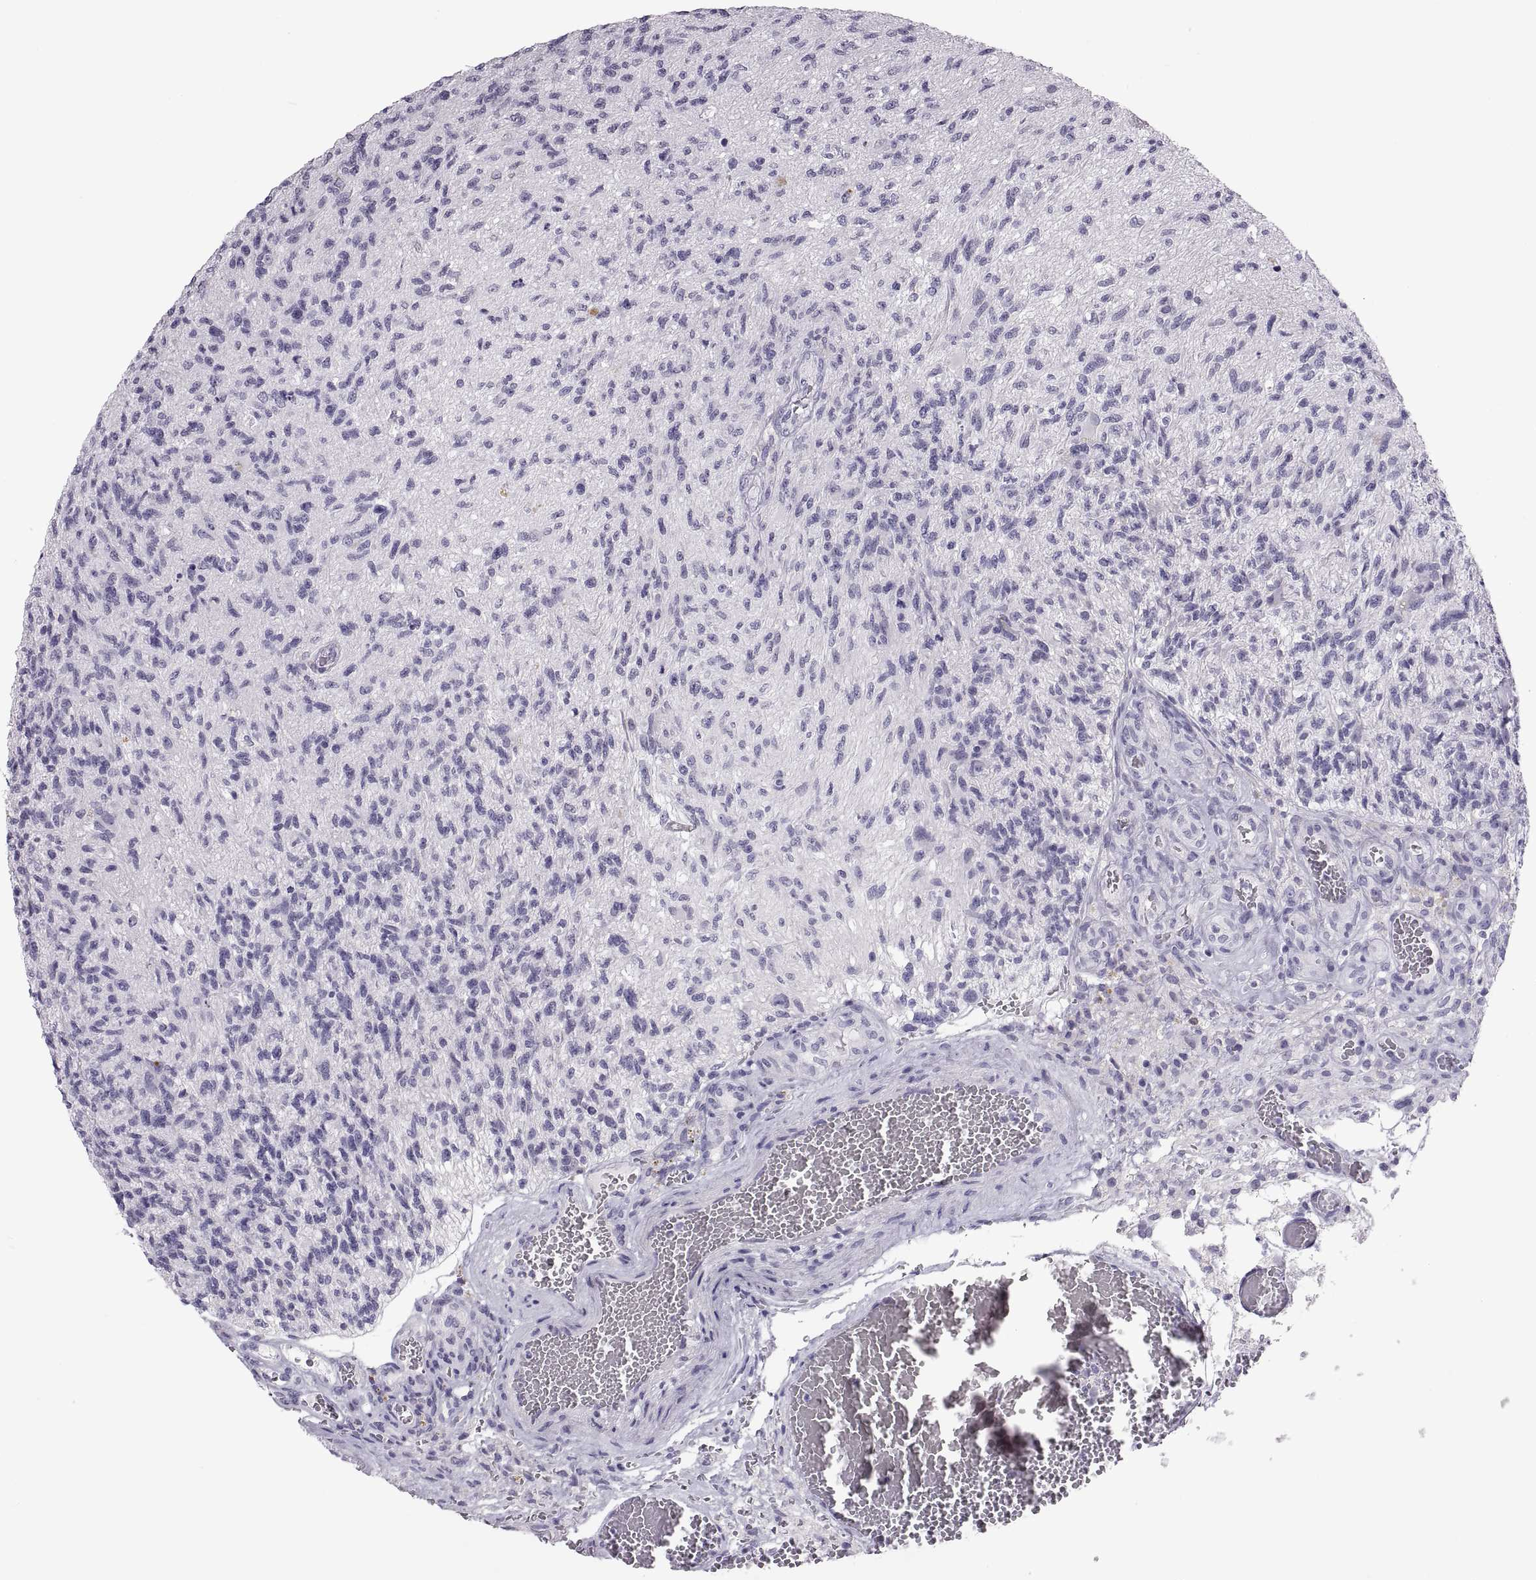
{"staining": {"intensity": "negative", "quantity": "none", "location": "none"}, "tissue": "glioma", "cell_type": "Tumor cells", "image_type": "cancer", "snomed": [{"axis": "morphology", "description": "Glioma, malignant, High grade"}, {"axis": "topography", "description": "Brain"}], "caption": "The image exhibits no significant expression in tumor cells of malignant high-grade glioma.", "gene": "QRICH2", "patient": {"sex": "male", "age": 56}}